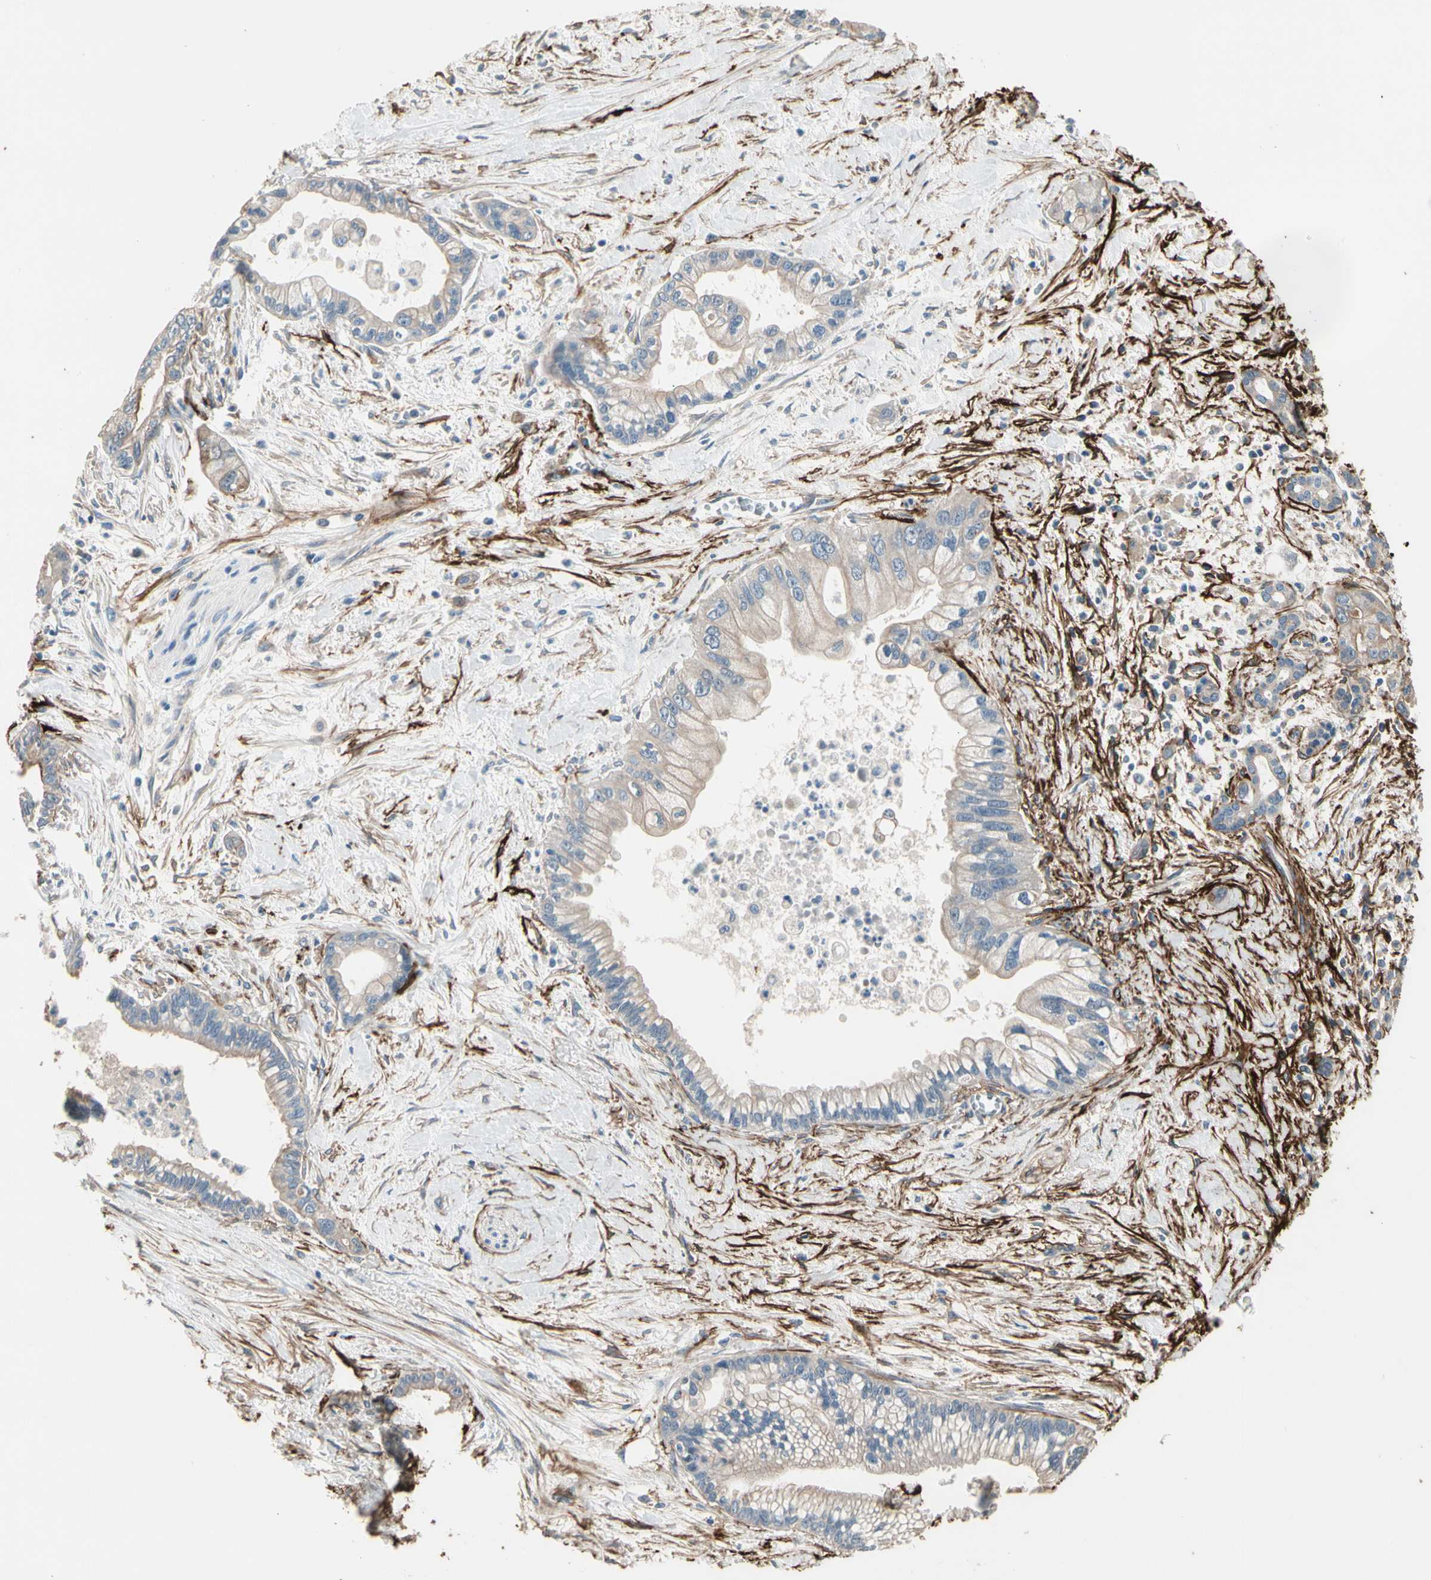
{"staining": {"intensity": "weak", "quantity": ">75%", "location": "cytoplasmic/membranous"}, "tissue": "pancreatic cancer", "cell_type": "Tumor cells", "image_type": "cancer", "snomed": [{"axis": "morphology", "description": "Adenocarcinoma, NOS"}, {"axis": "topography", "description": "Pancreas"}], "caption": "Human pancreatic cancer stained with a brown dye demonstrates weak cytoplasmic/membranous positive staining in about >75% of tumor cells.", "gene": "SUSD2", "patient": {"sex": "male", "age": 70}}